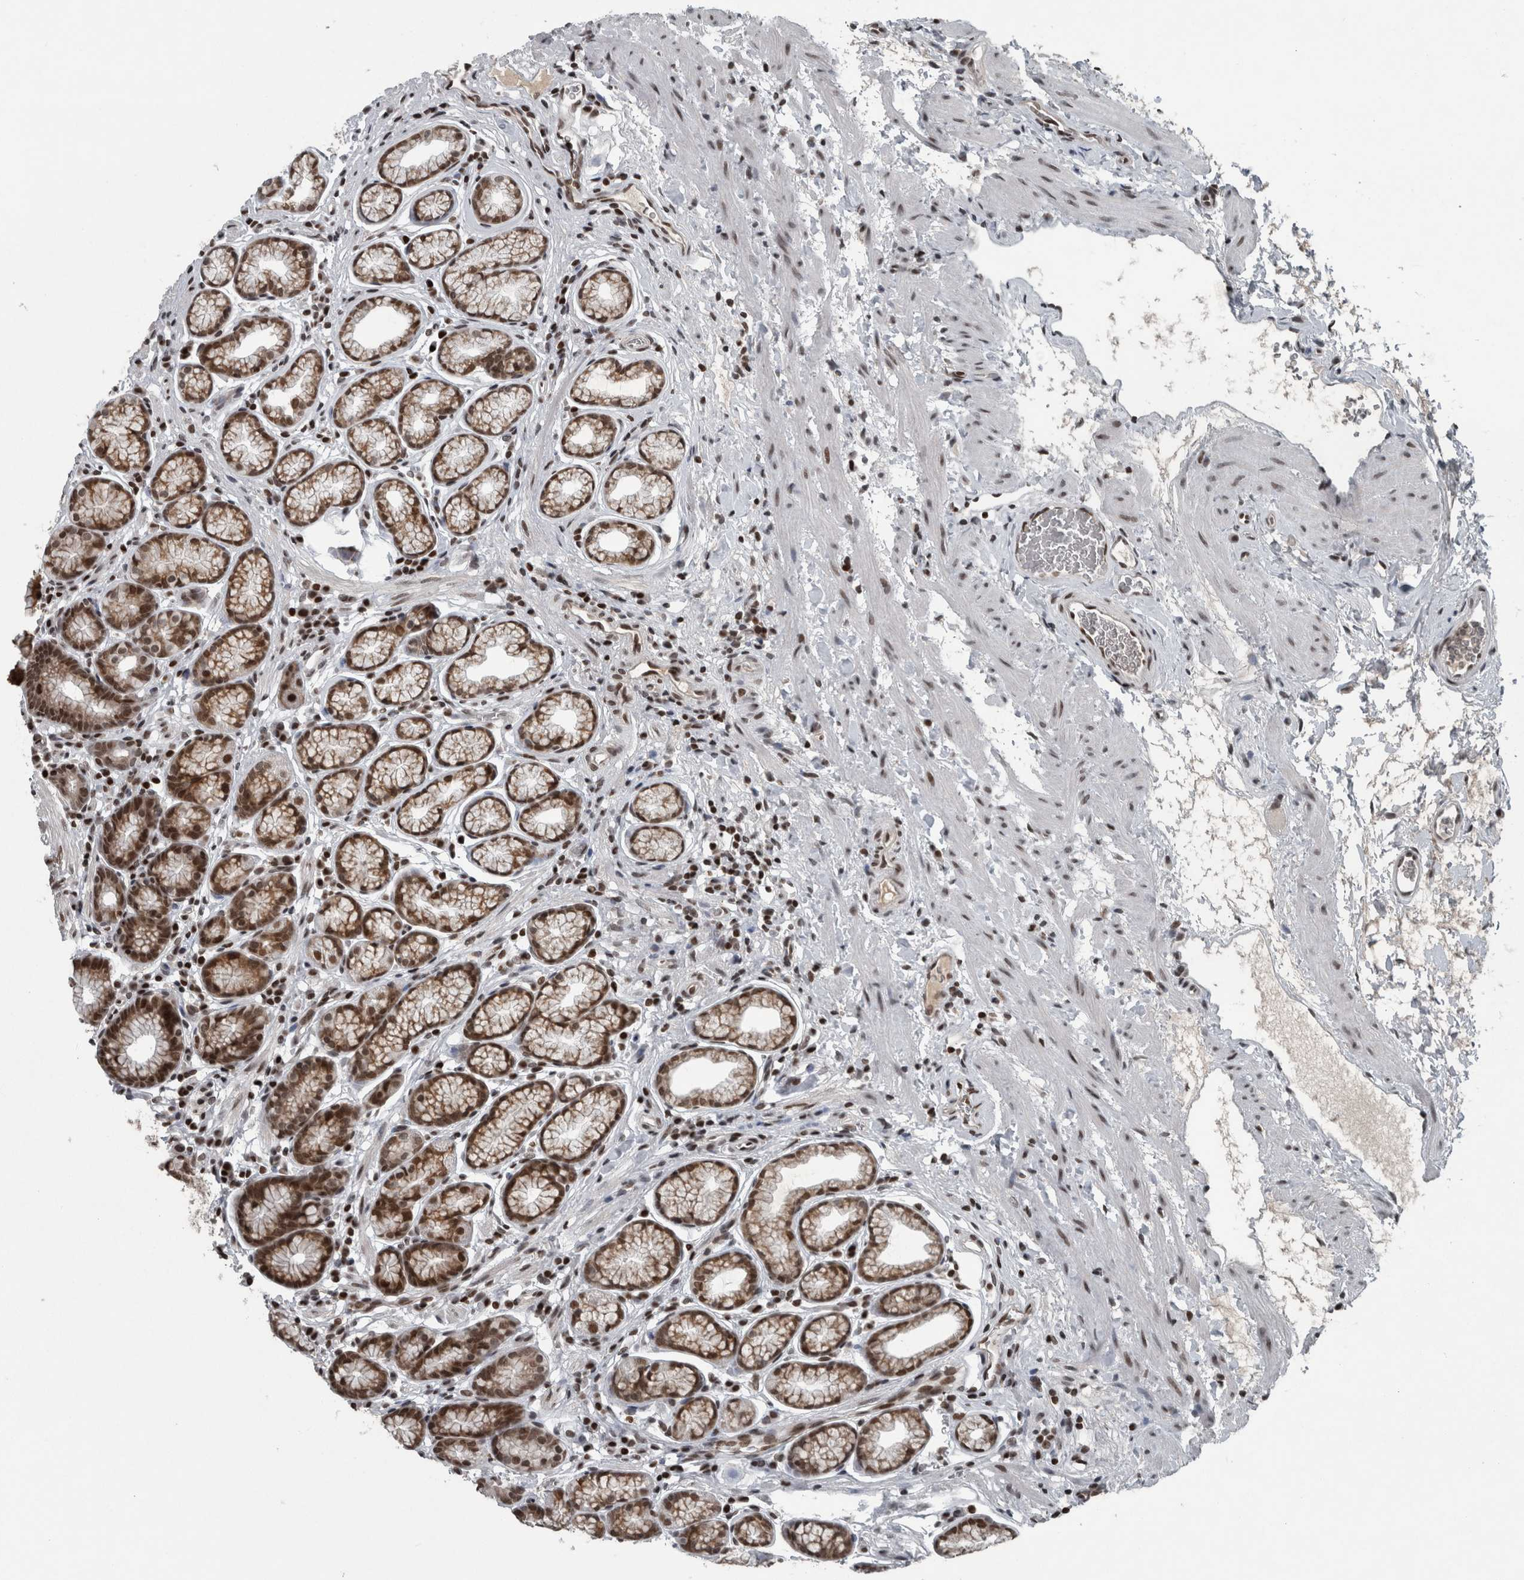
{"staining": {"intensity": "strong", "quantity": ">75%", "location": "nuclear"}, "tissue": "stomach", "cell_type": "Glandular cells", "image_type": "normal", "snomed": [{"axis": "morphology", "description": "Normal tissue, NOS"}, {"axis": "topography", "description": "Stomach"}], "caption": "IHC image of unremarkable stomach: human stomach stained using IHC shows high levels of strong protein expression localized specifically in the nuclear of glandular cells, appearing as a nuclear brown color.", "gene": "UNC50", "patient": {"sex": "male", "age": 42}}